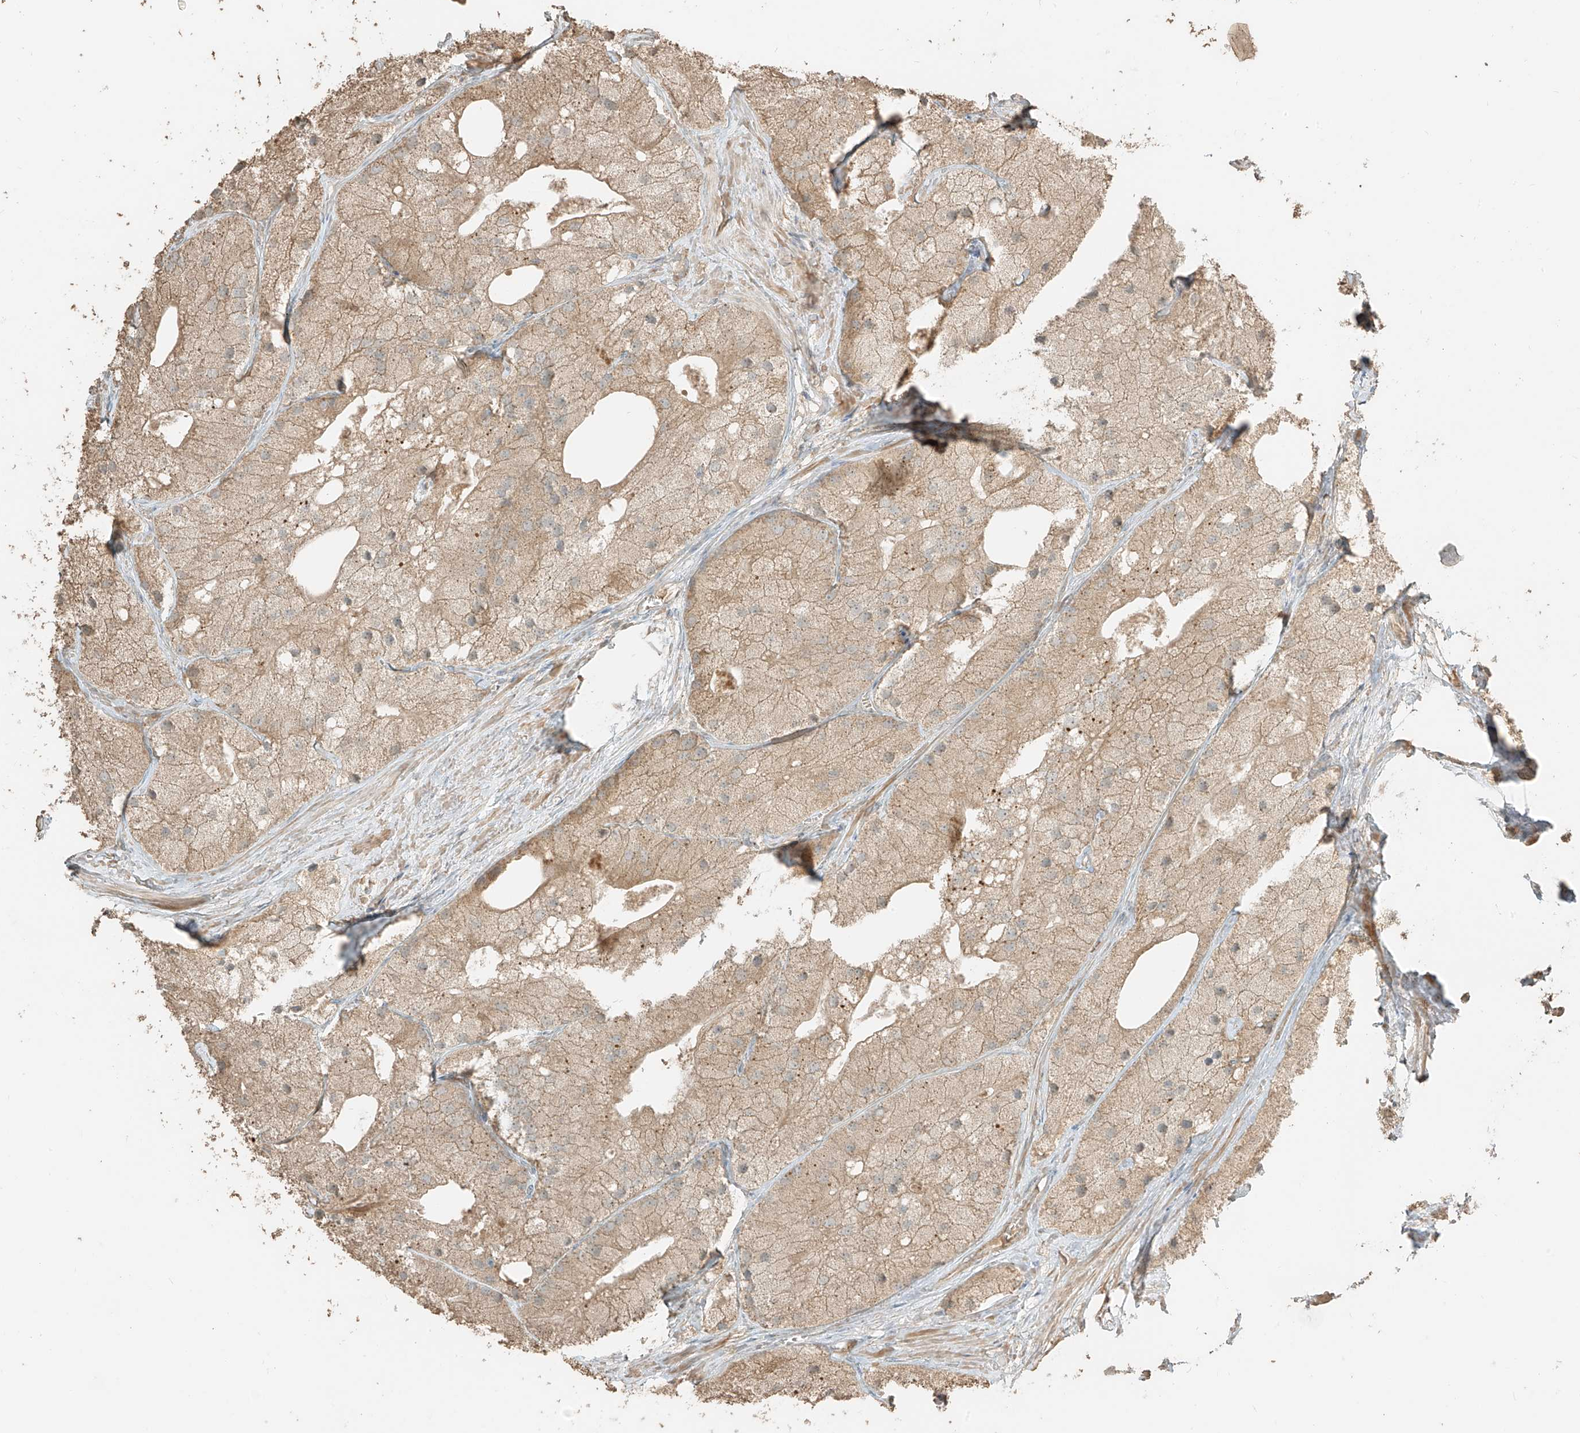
{"staining": {"intensity": "weak", "quantity": ">75%", "location": "cytoplasmic/membranous"}, "tissue": "prostate cancer", "cell_type": "Tumor cells", "image_type": "cancer", "snomed": [{"axis": "morphology", "description": "Adenocarcinoma, Low grade"}, {"axis": "topography", "description": "Prostate"}], "caption": "Immunohistochemistry (IHC) (DAB) staining of human prostate adenocarcinoma (low-grade) demonstrates weak cytoplasmic/membranous protein staining in approximately >75% of tumor cells. (Brightfield microscopy of DAB IHC at high magnification).", "gene": "RFTN2", "patient": {"sex": "male", "age": 69}}